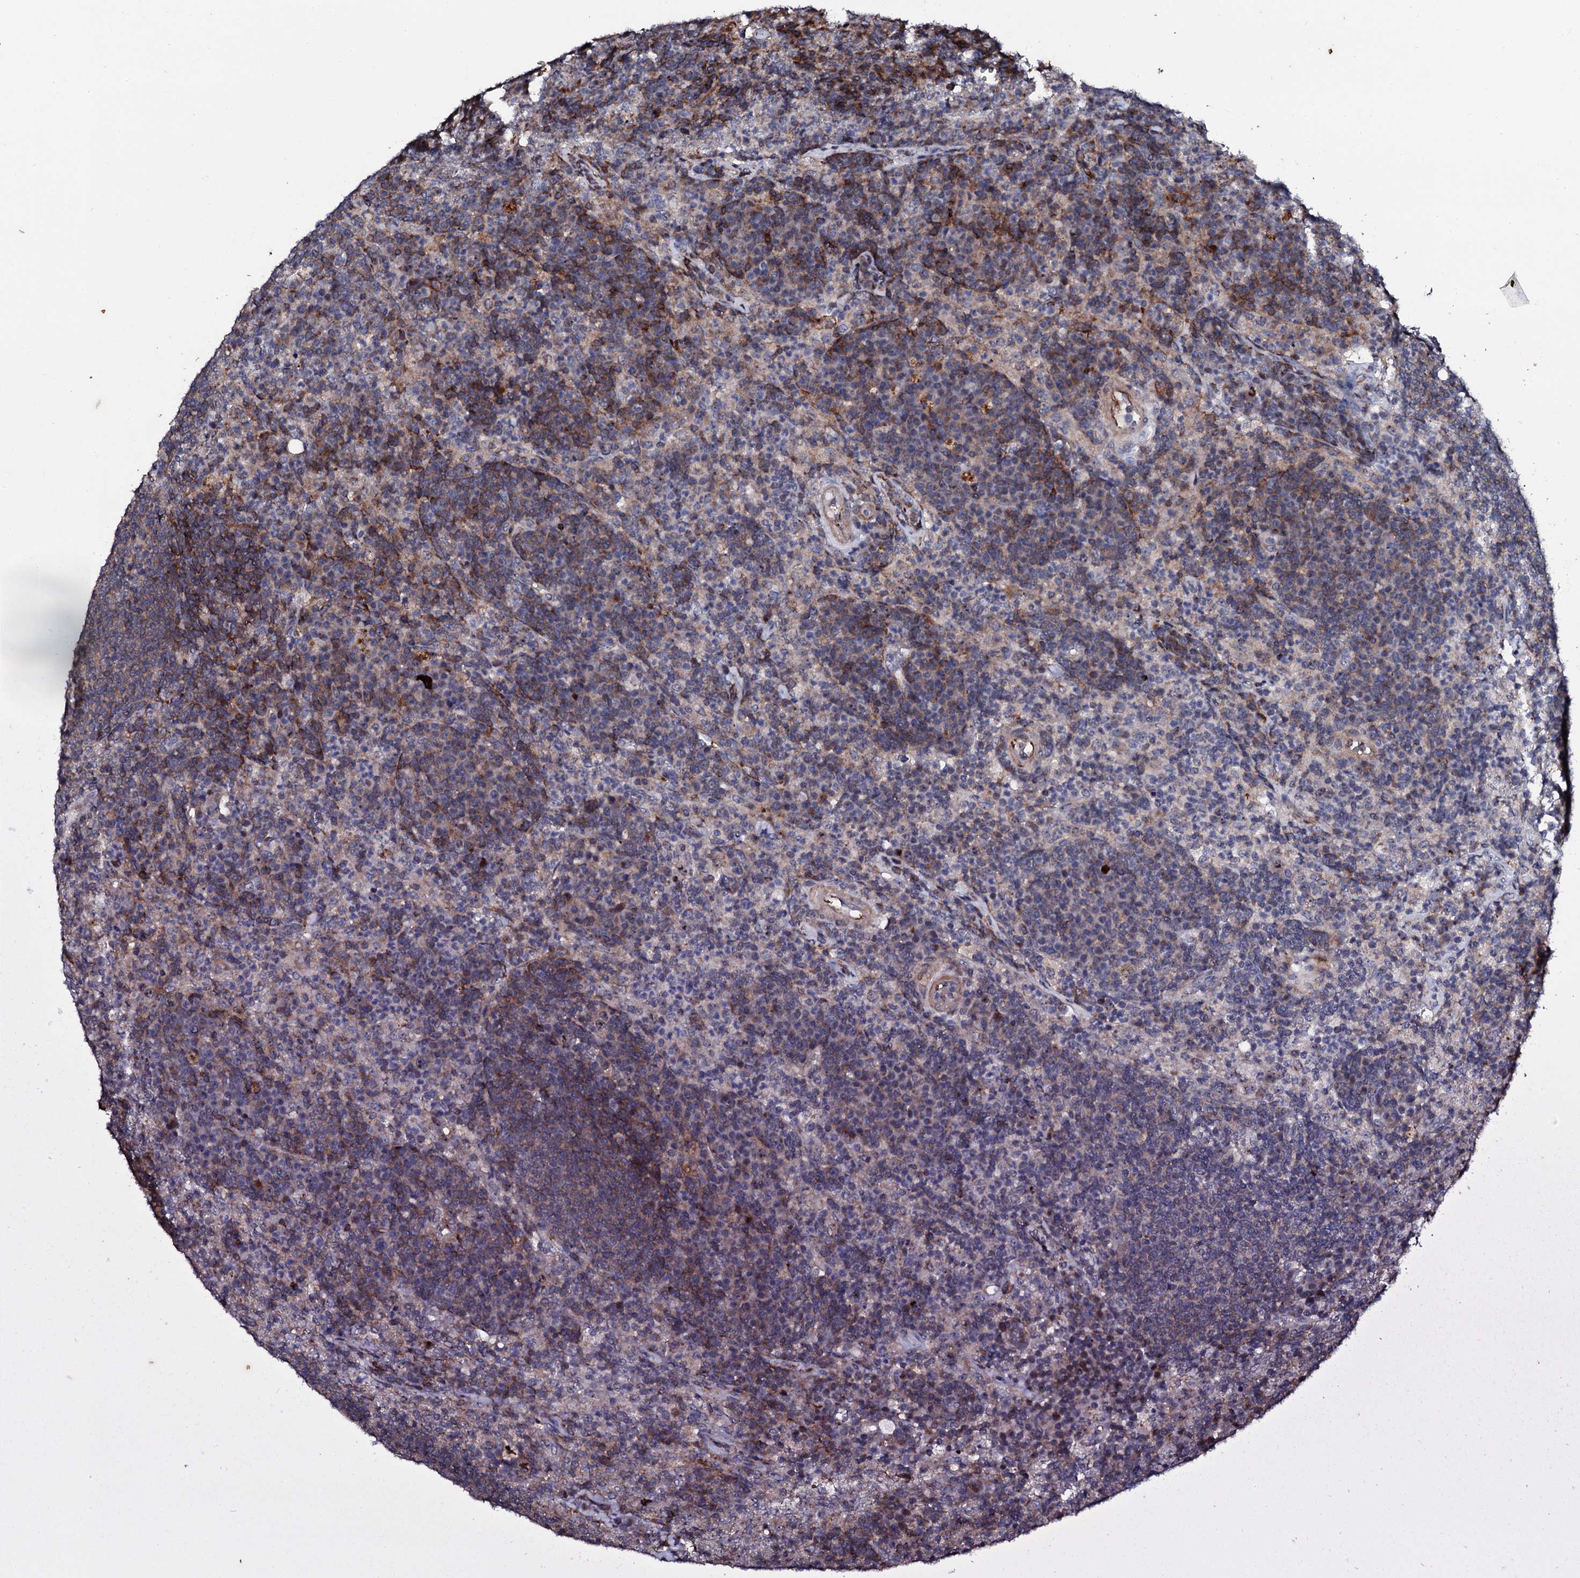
{"staining": {"intensity": "weak", "quantity": "25%-75%", "location": "cytoplasmic/membranous"}, "tissue": "lymph node", "cell_type": "Germinal center cells", "image_type": "normal", "snomed": [{"axis": "morphology", "description": "Normal tissue, NOS"}, {"axis": "topography", "description": "Lymph node"}], "caption": "An image of human lymph node stained for a protein reveals weak cytoplasmic/membranous brown staining in germinal center cells. (brown staining indicates protein expression, while blue staining denotes nuclei).", "gene": "GTPBP4", "patient": {"sex": "female", "age": 70}}